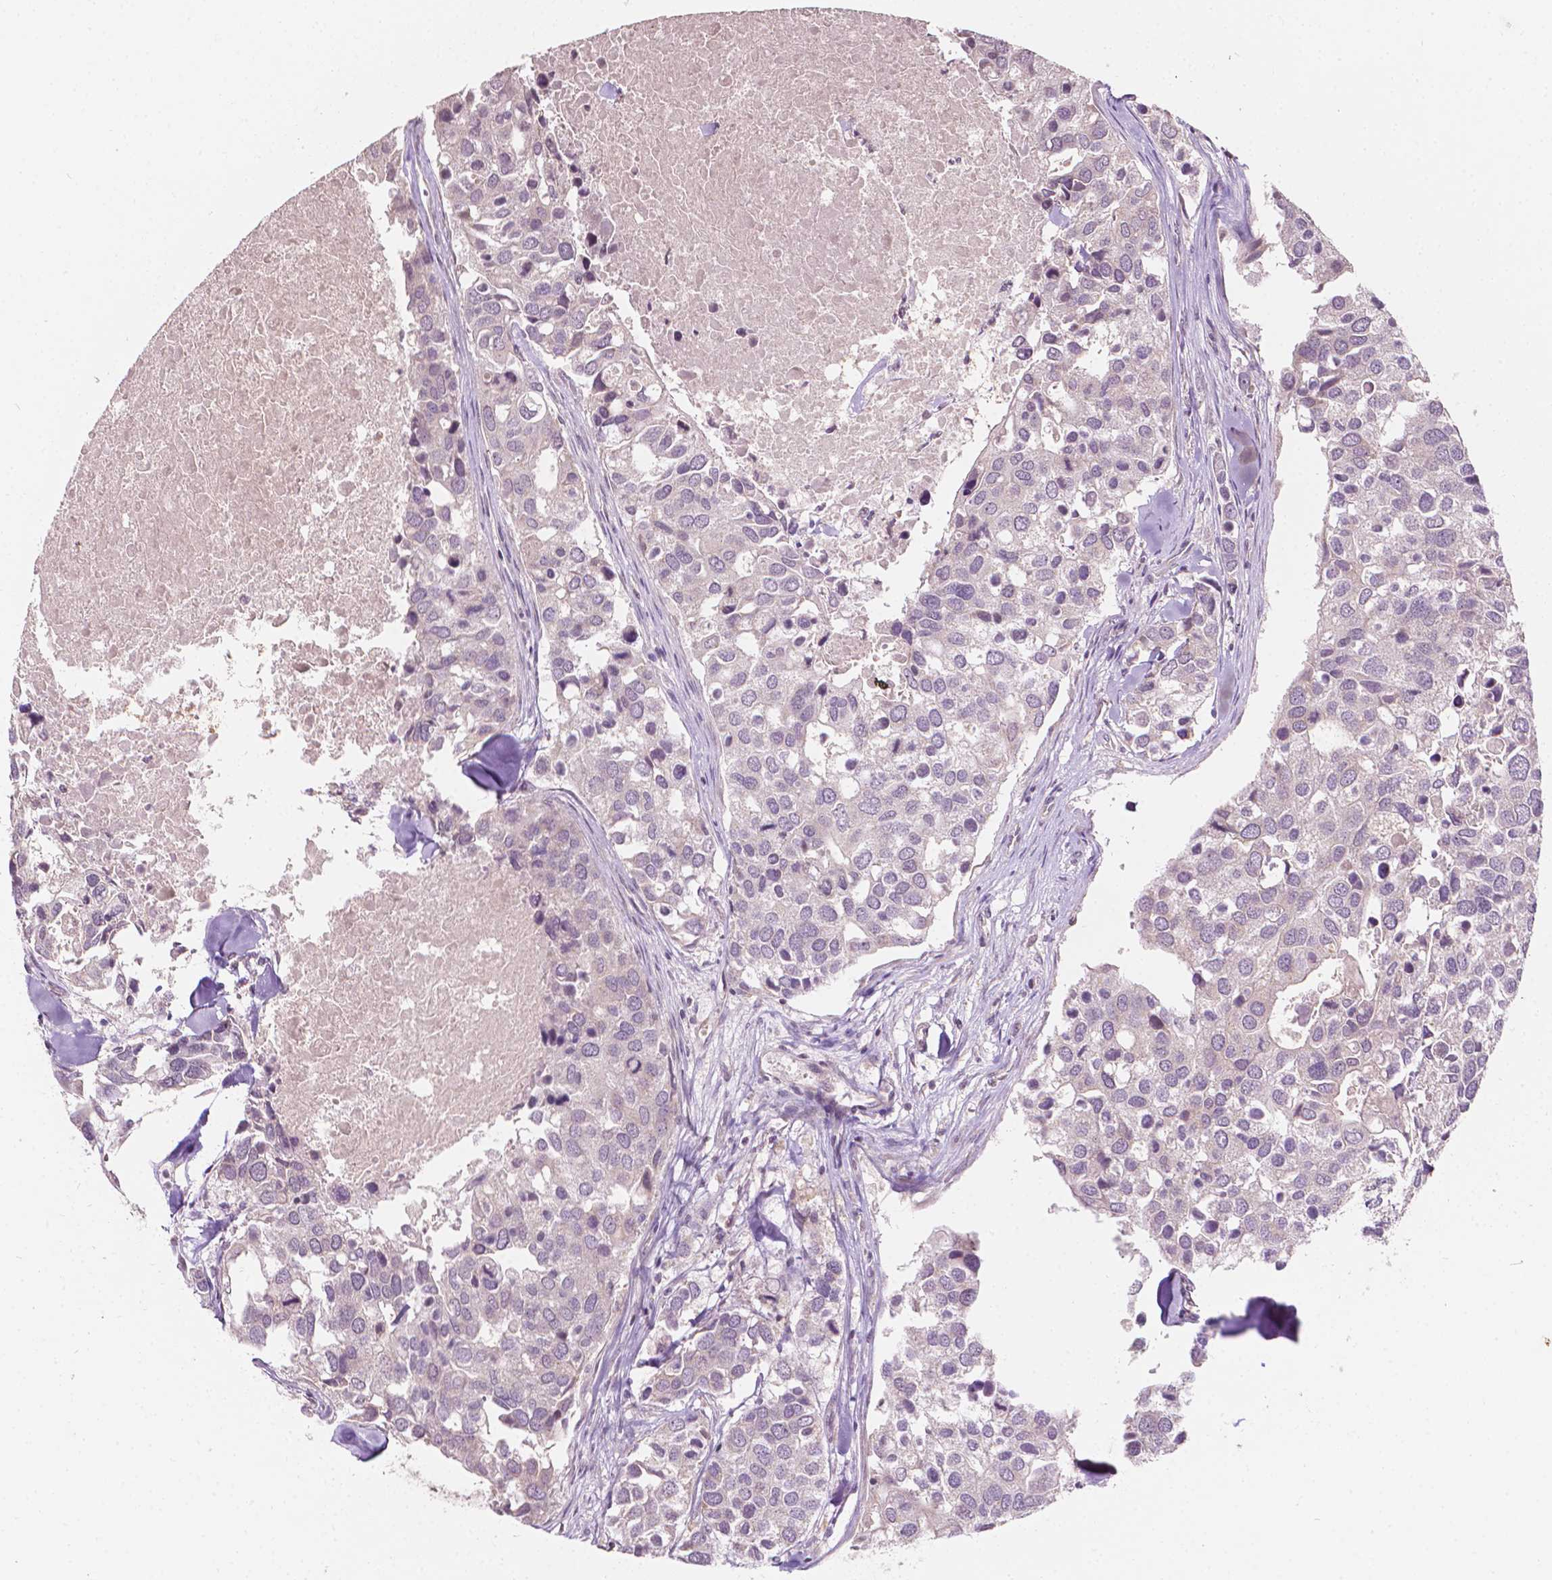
{"staining": {"intensity": "negative", "quantity": "none", "location": "none"}, "tissue": "breast cancer", "cell_type": "Tumor cells", "image_type": "cancer", "snomed": [{"axis": "morphology", "description": "Duct carcinoma"}, {"axis": "topography", "description": "Breast"}], "caption": "Immunohistochemistry of breast cancer (invasive ductal carcinoma) demonstrates no staining in tumor cells.", "gene": "NOS1AP", "patient": {"sex": "female", "age": 83}}